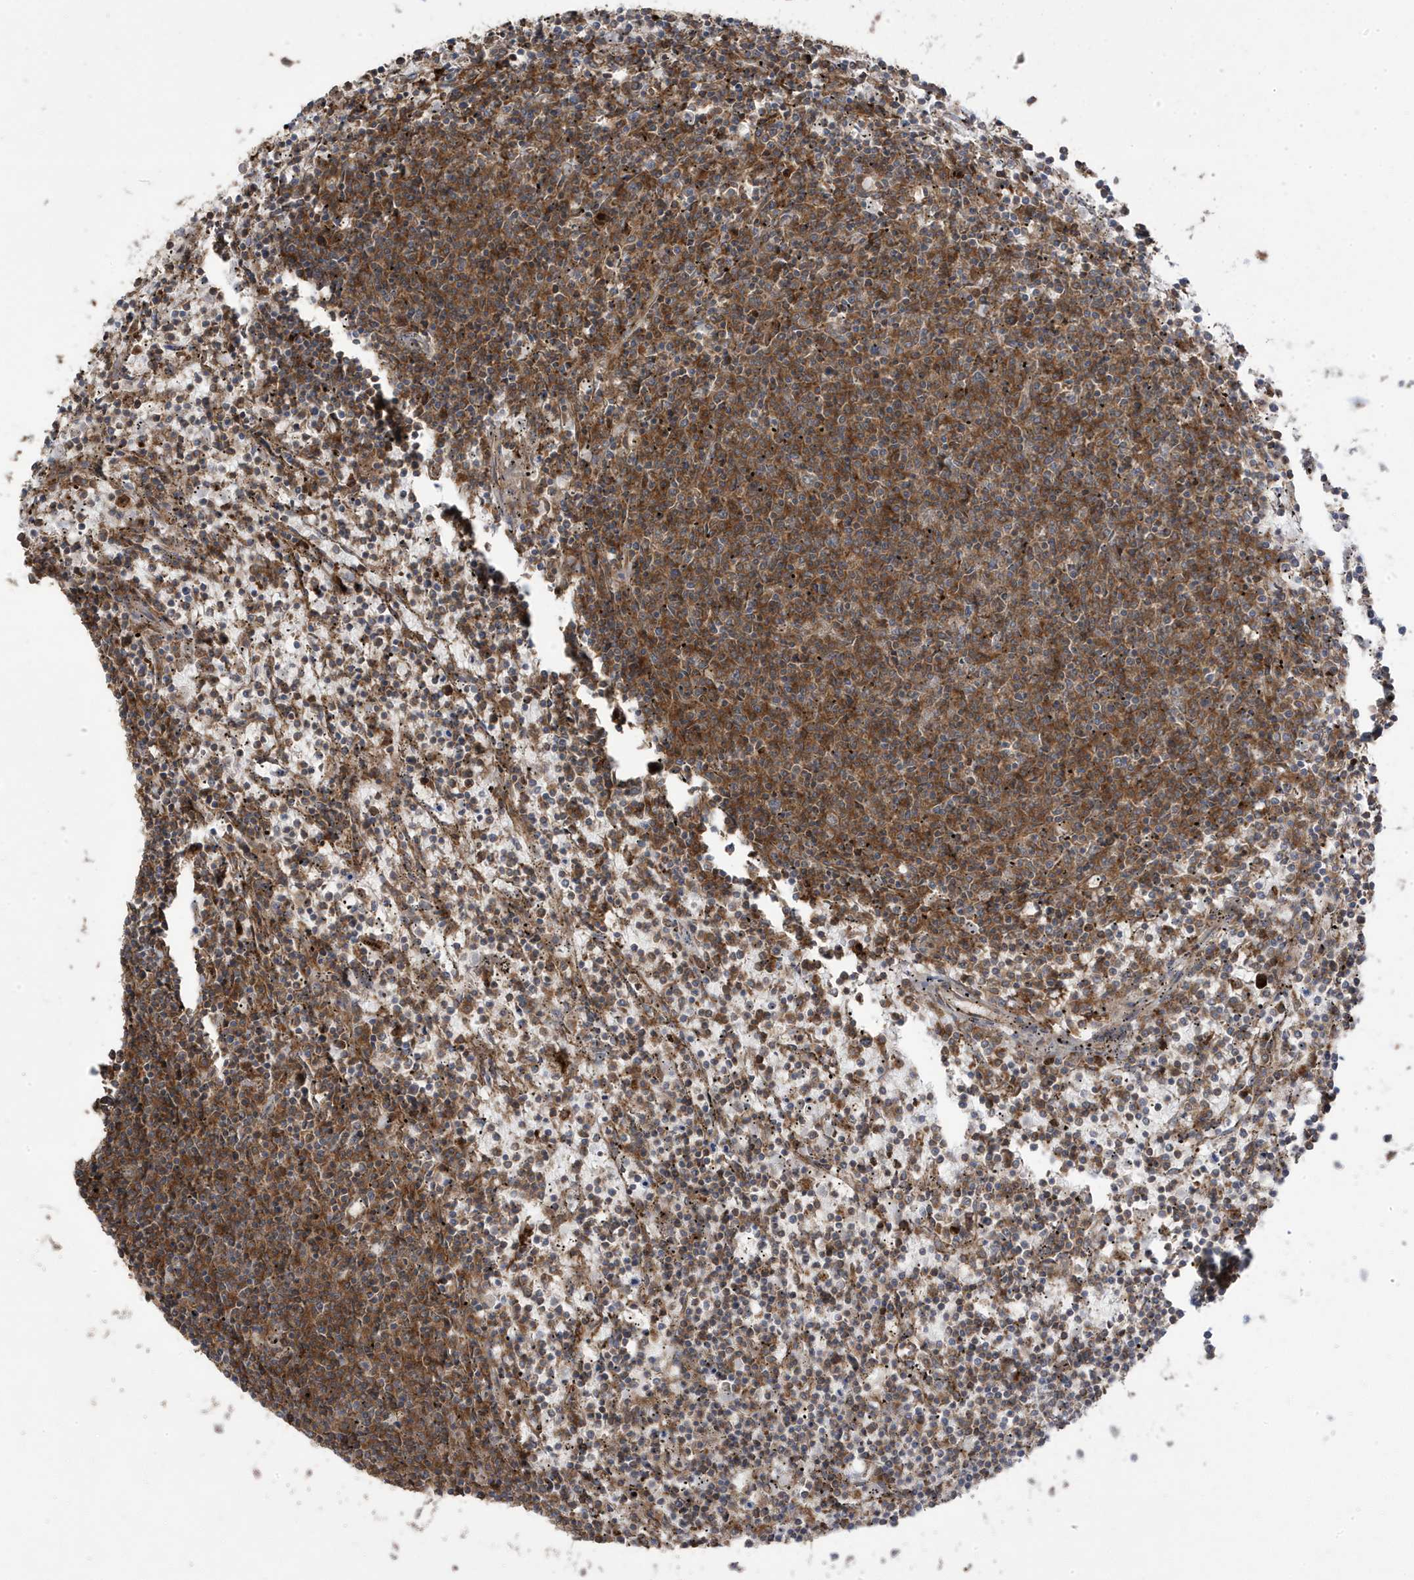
{"staining": {"intensity": "strong", "quantity": ">75%", "location": "cytoplasmic/membranous"}, "tissue": "lymphoma", "cell_type": "Tumor cells", "image_type": "cancer", "snomed": [{"axis": "morphology", "description": "Malignant lymphoma, non-Hodgkin's type, Low grade"}, {"axis": "topography", "description": "Spleen"}], "caption": "Approximately >75% of tumor cells in human low-grade malignant lymphoma, non-Hodgkin's type show strong cytoplasmic/membranous protein positivity as visualized by brown immunohistochemical staining.", "gene": "CETN3", "patient": {"sex": "female", "age": 50}}